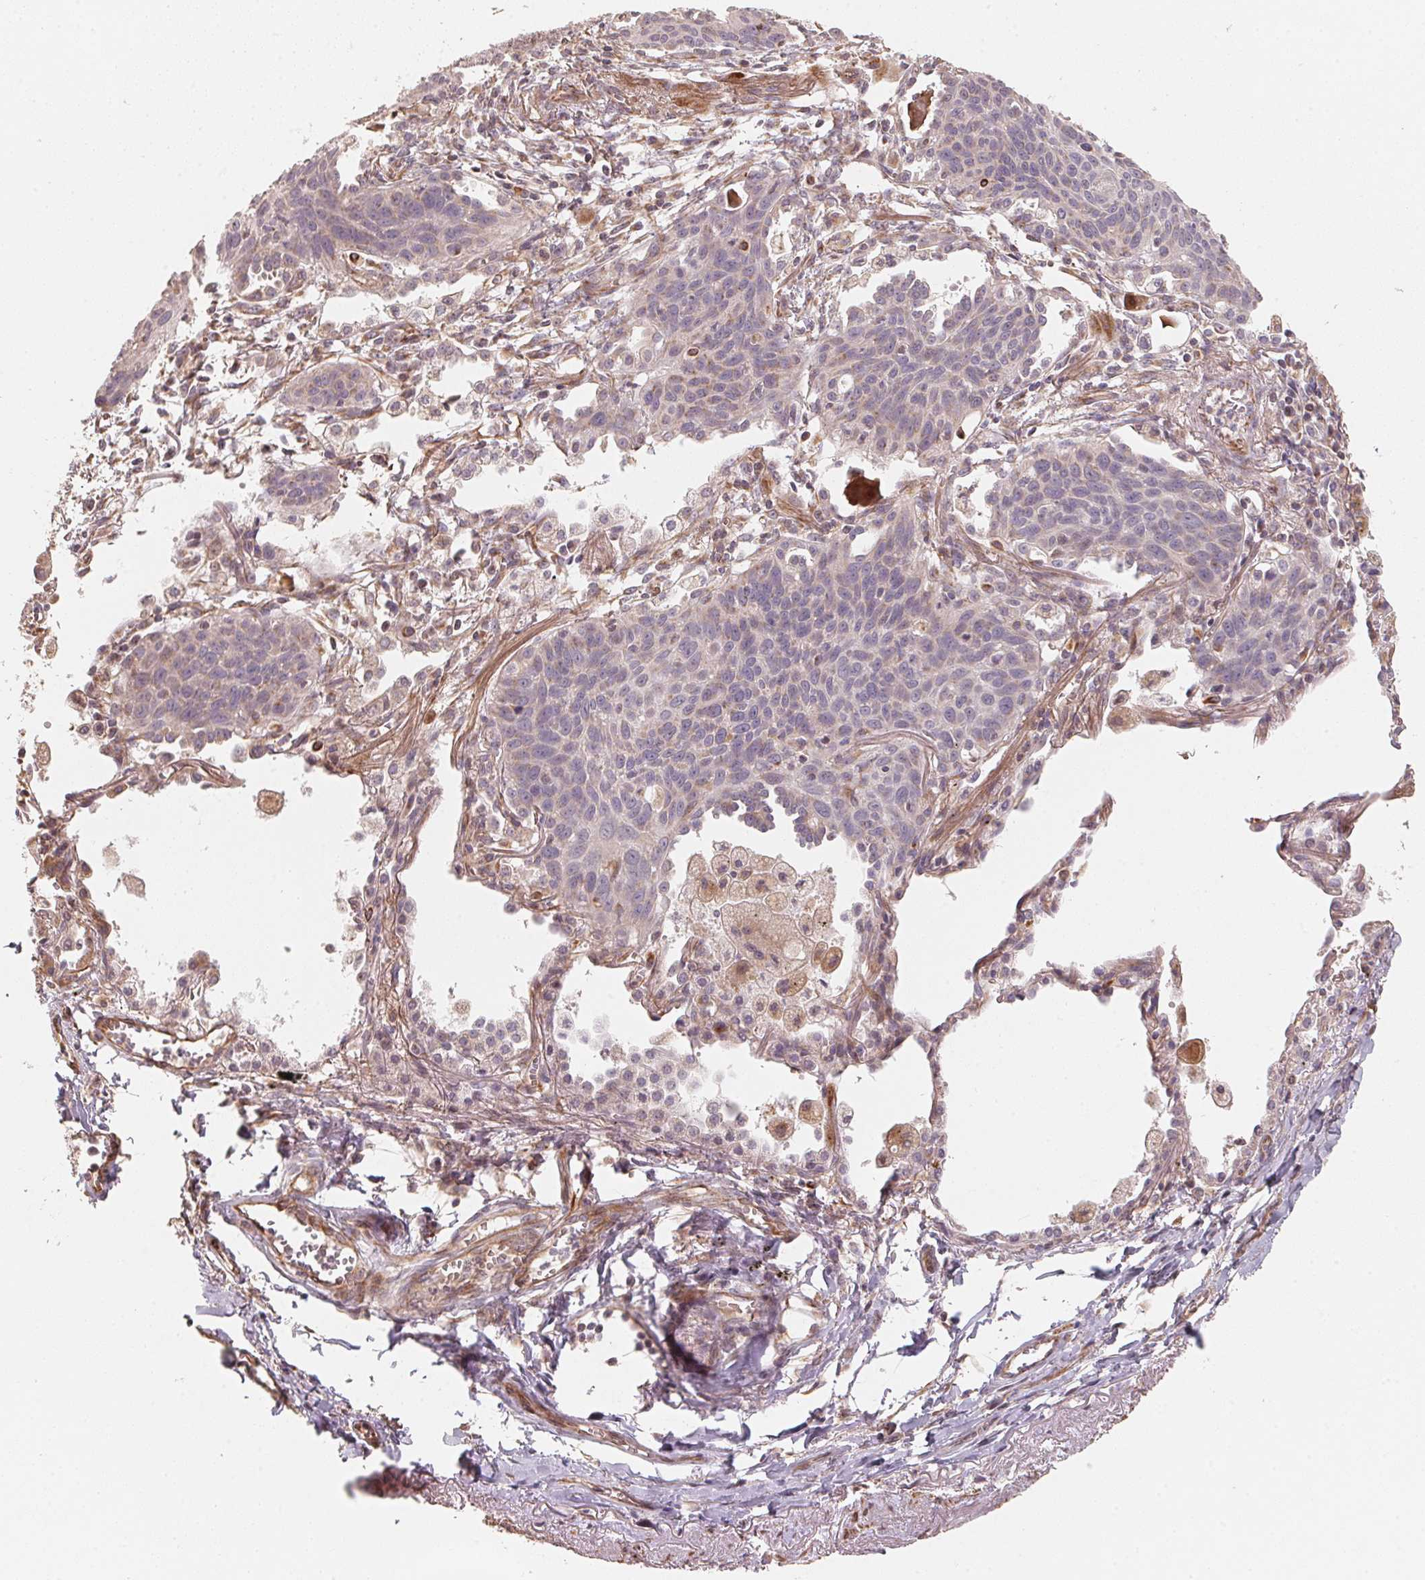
{"staining": {"intensity": "negative", "quantity": "none", "location": "none"}, "tissue": "lung cancer", "cell_type": "Tumor cells", "image_type": "cancer", "snomed": [{"axis": "morphology", "description": "Squamous cell carcinoma, NOS"}, {"axis": "topography", "description": "Lung"}], "caption": "This is an immunohistochemistry (IHC) image of human lung cancer. There is no staining in tumor cells.", "gene": "TSPAN12", "patient": {"sex": "male", "age": 71}}